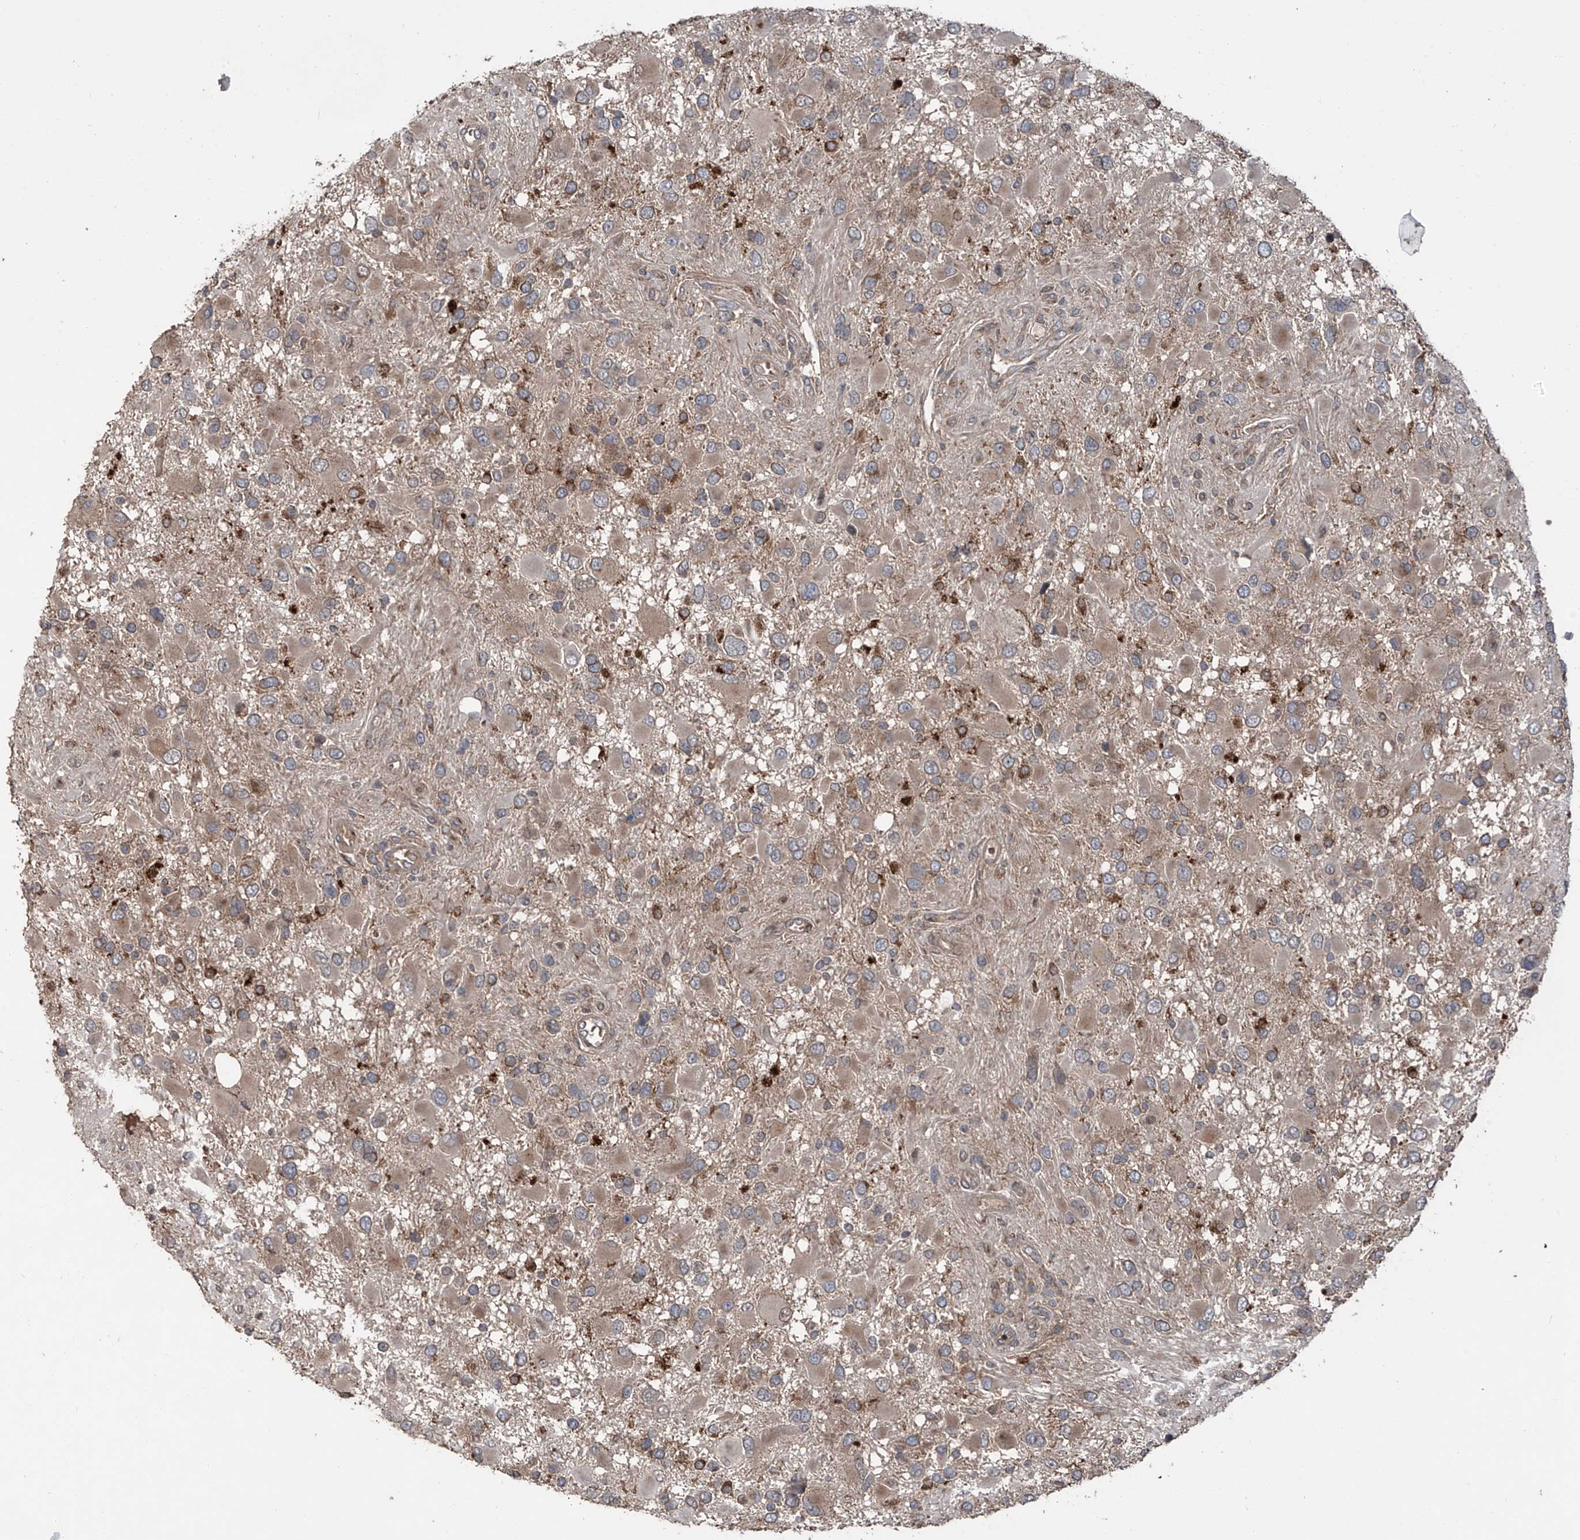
{"staining": {"intensity": "negative", "quantity": "none", "location": "none"}, "tissue": "glioma", "cell_type": "Tumor cells", "image_type": "cancer", "snomed": [{"axis": "morphology", "description": "Glioma, malignant, High grade"}, {"axis": "topography", "description": "Brain"}], "caption": "The micrograph displays no staining of tumor cells in glioma.", "gene": "ZDHHC9", "patient": {"sex": "male", "age": 53}}